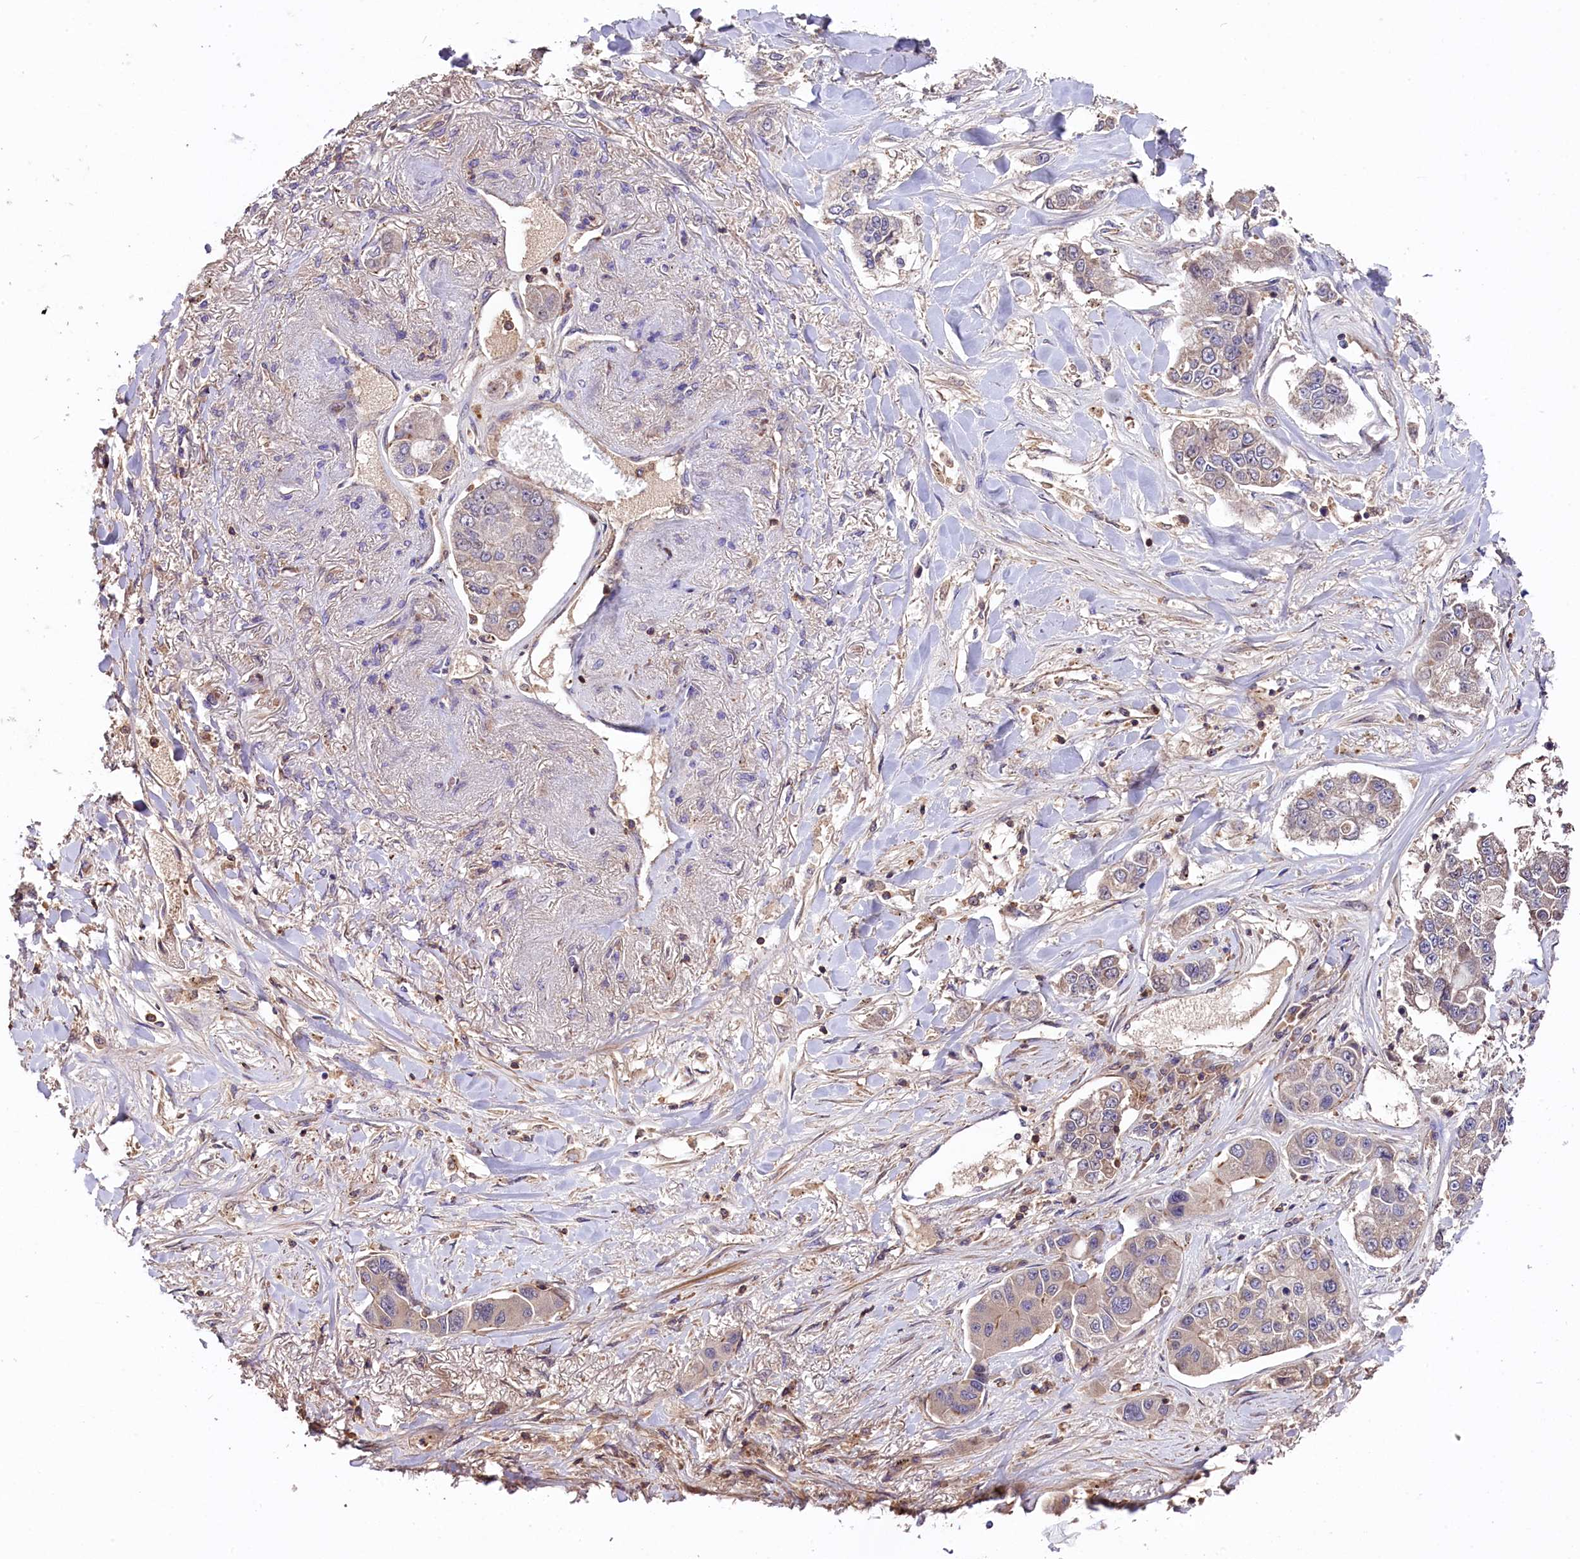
{"staining": {"intensity": "negative", "quantity": "none", "location": "none"}, "tissue": "lung cancer", "cell_type": "Tumor cells", "image_type": "cancer", "snomed": [{"axis": "morphology", "description": "Adenocarcinoma, NOS"}, {"axis": "topography", "description": "Lung"}], "caption": "A high-resolution micrograph shows IHC staining of lung cancer, which displays no significant expression in tumor cells. (DAB (3,3'-diaminobenzidine) immunohistochemistry visualized using brightfield microscopy, high magnification).", "gene": "SKIDA1", "patient": {"sex": "male", "age": 49}}